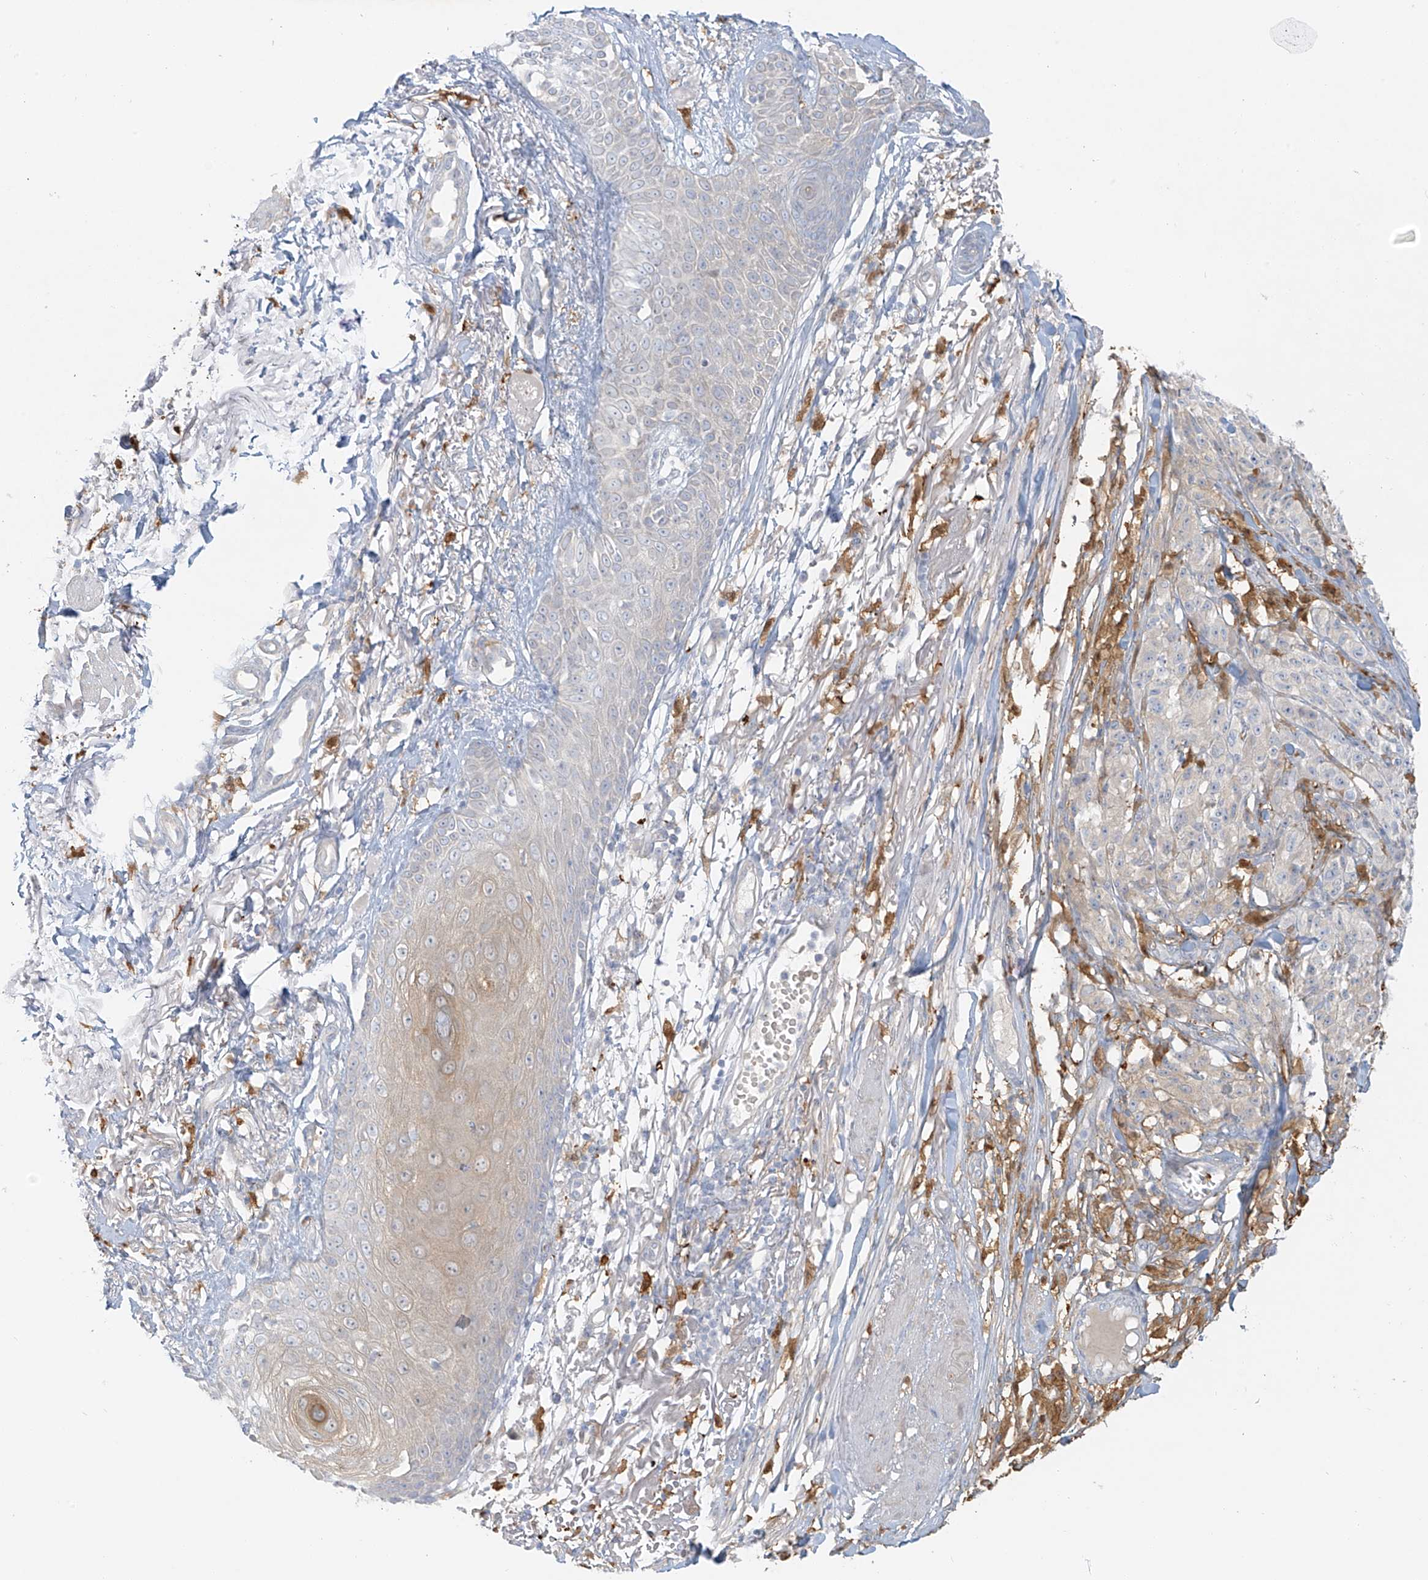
{"staining": {"intensity": "negative", "quantity": "none", "location": "none"}, "tissue": "melanoma", "cell_type": "Tumor cells", "image_type": "cancer", "snomed": [{"axis": "morphology", "description": "Malignant melanoma, NOS"}, {"axis": "topography", "description": "Skin"}], "caption": "This is an IHC image of human melanoma. There is no expression in tumor cells.", "gene": "UPK1B", "patient": {"sex": "female", "age": 82}}